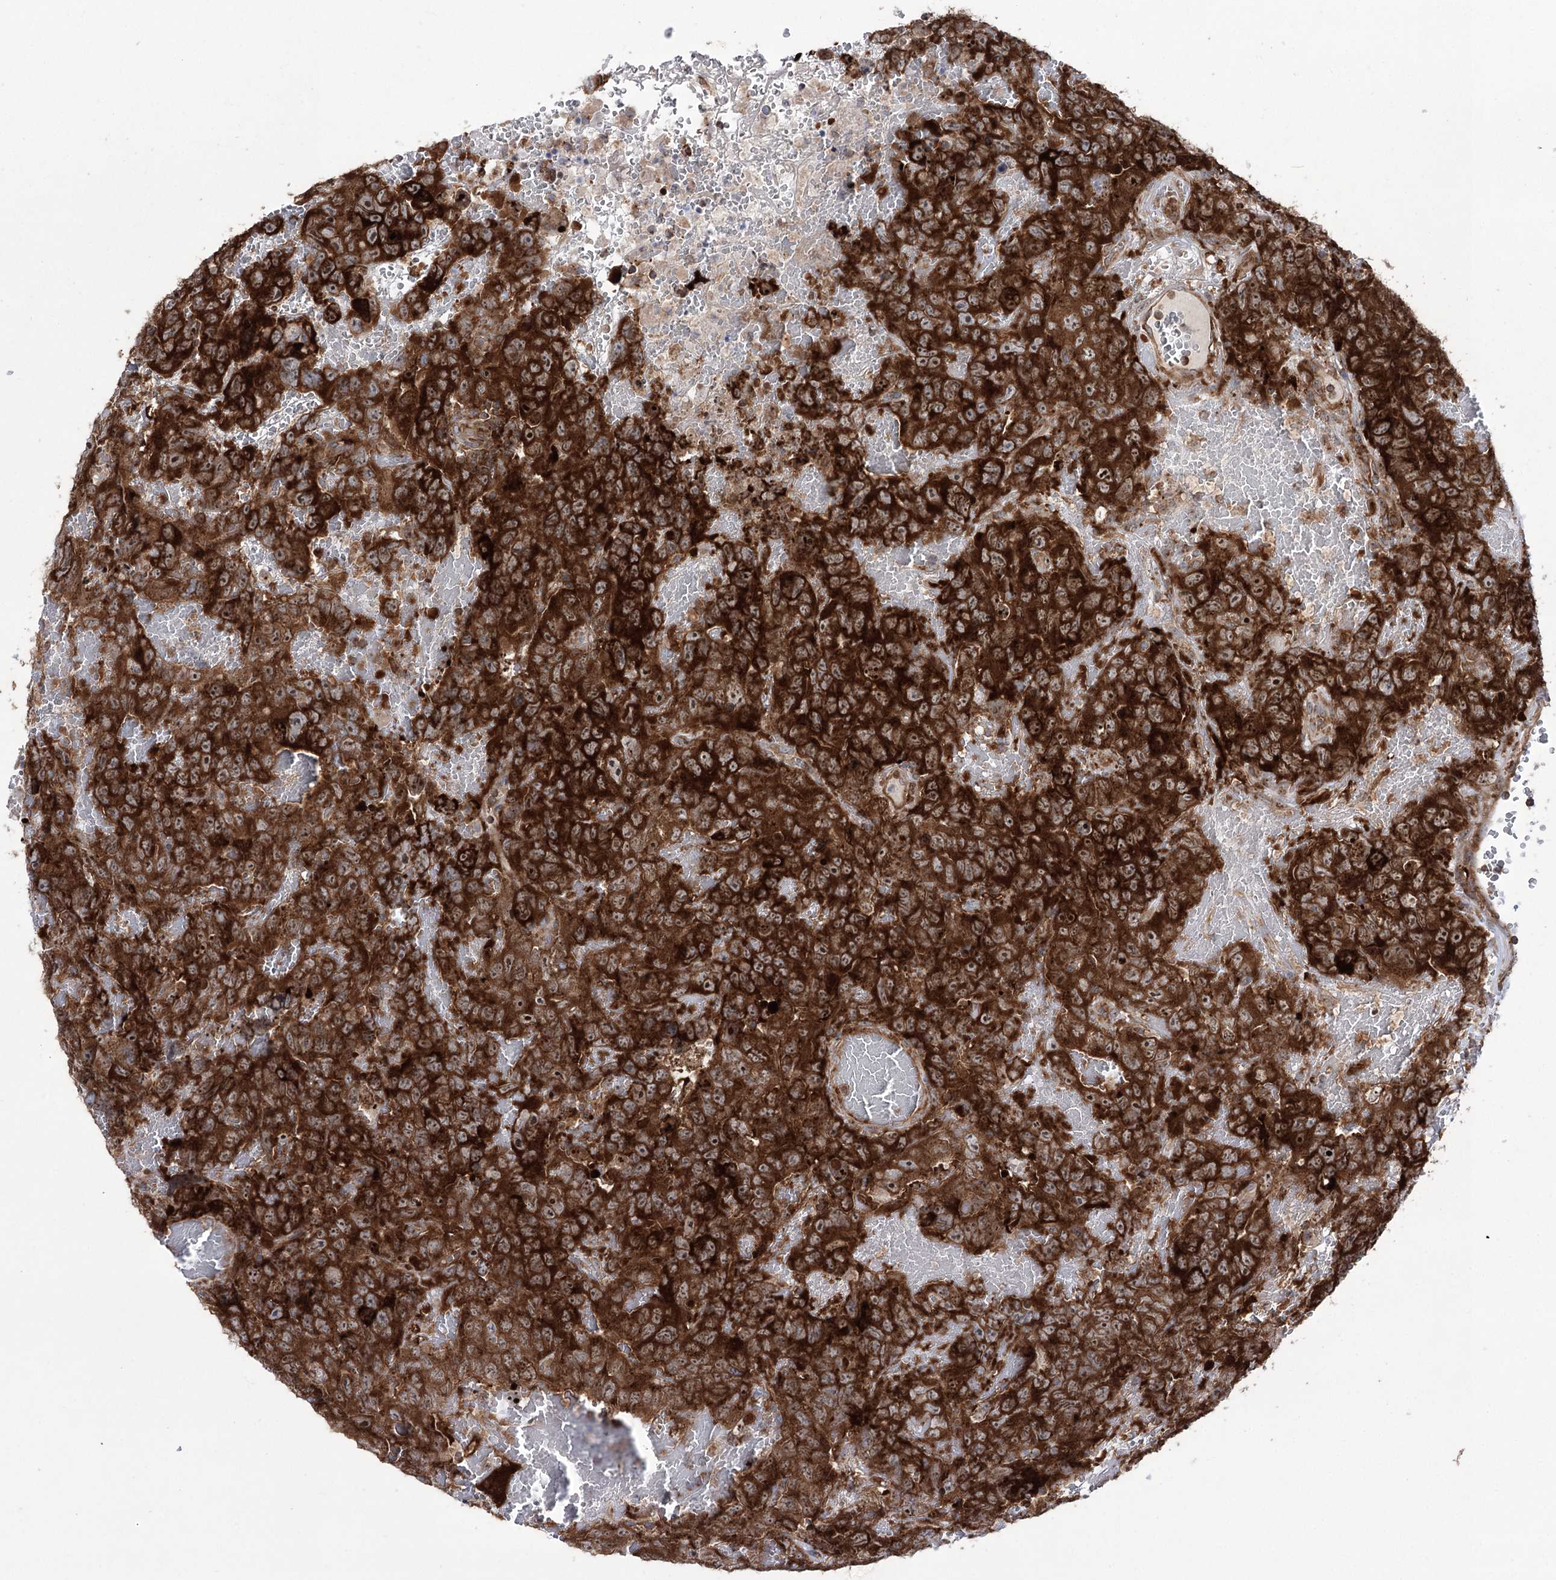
{"staining": {"intensity": "strong", "quantity": ">75%", "location": "cytoplasmic/membranous,nuclear"}, "tissue": "testis cancer", "cell_type": "Tumor cells", "image_type": "cancer", "snomed": [{"axis": "morphology", "description": "Carcinoma, Embryonal, NOS"}, {"axis": "topography", "description": "Testis"}], "caption": "The histopathology image shows a brown stain indicating the presence of a protein in the cytoplasmic/membranous and nuclear of tumor cells in embryonal carcinoma (testis).", "gene": "ZNF622", "patient": {"sex": "male", "age": 45}}